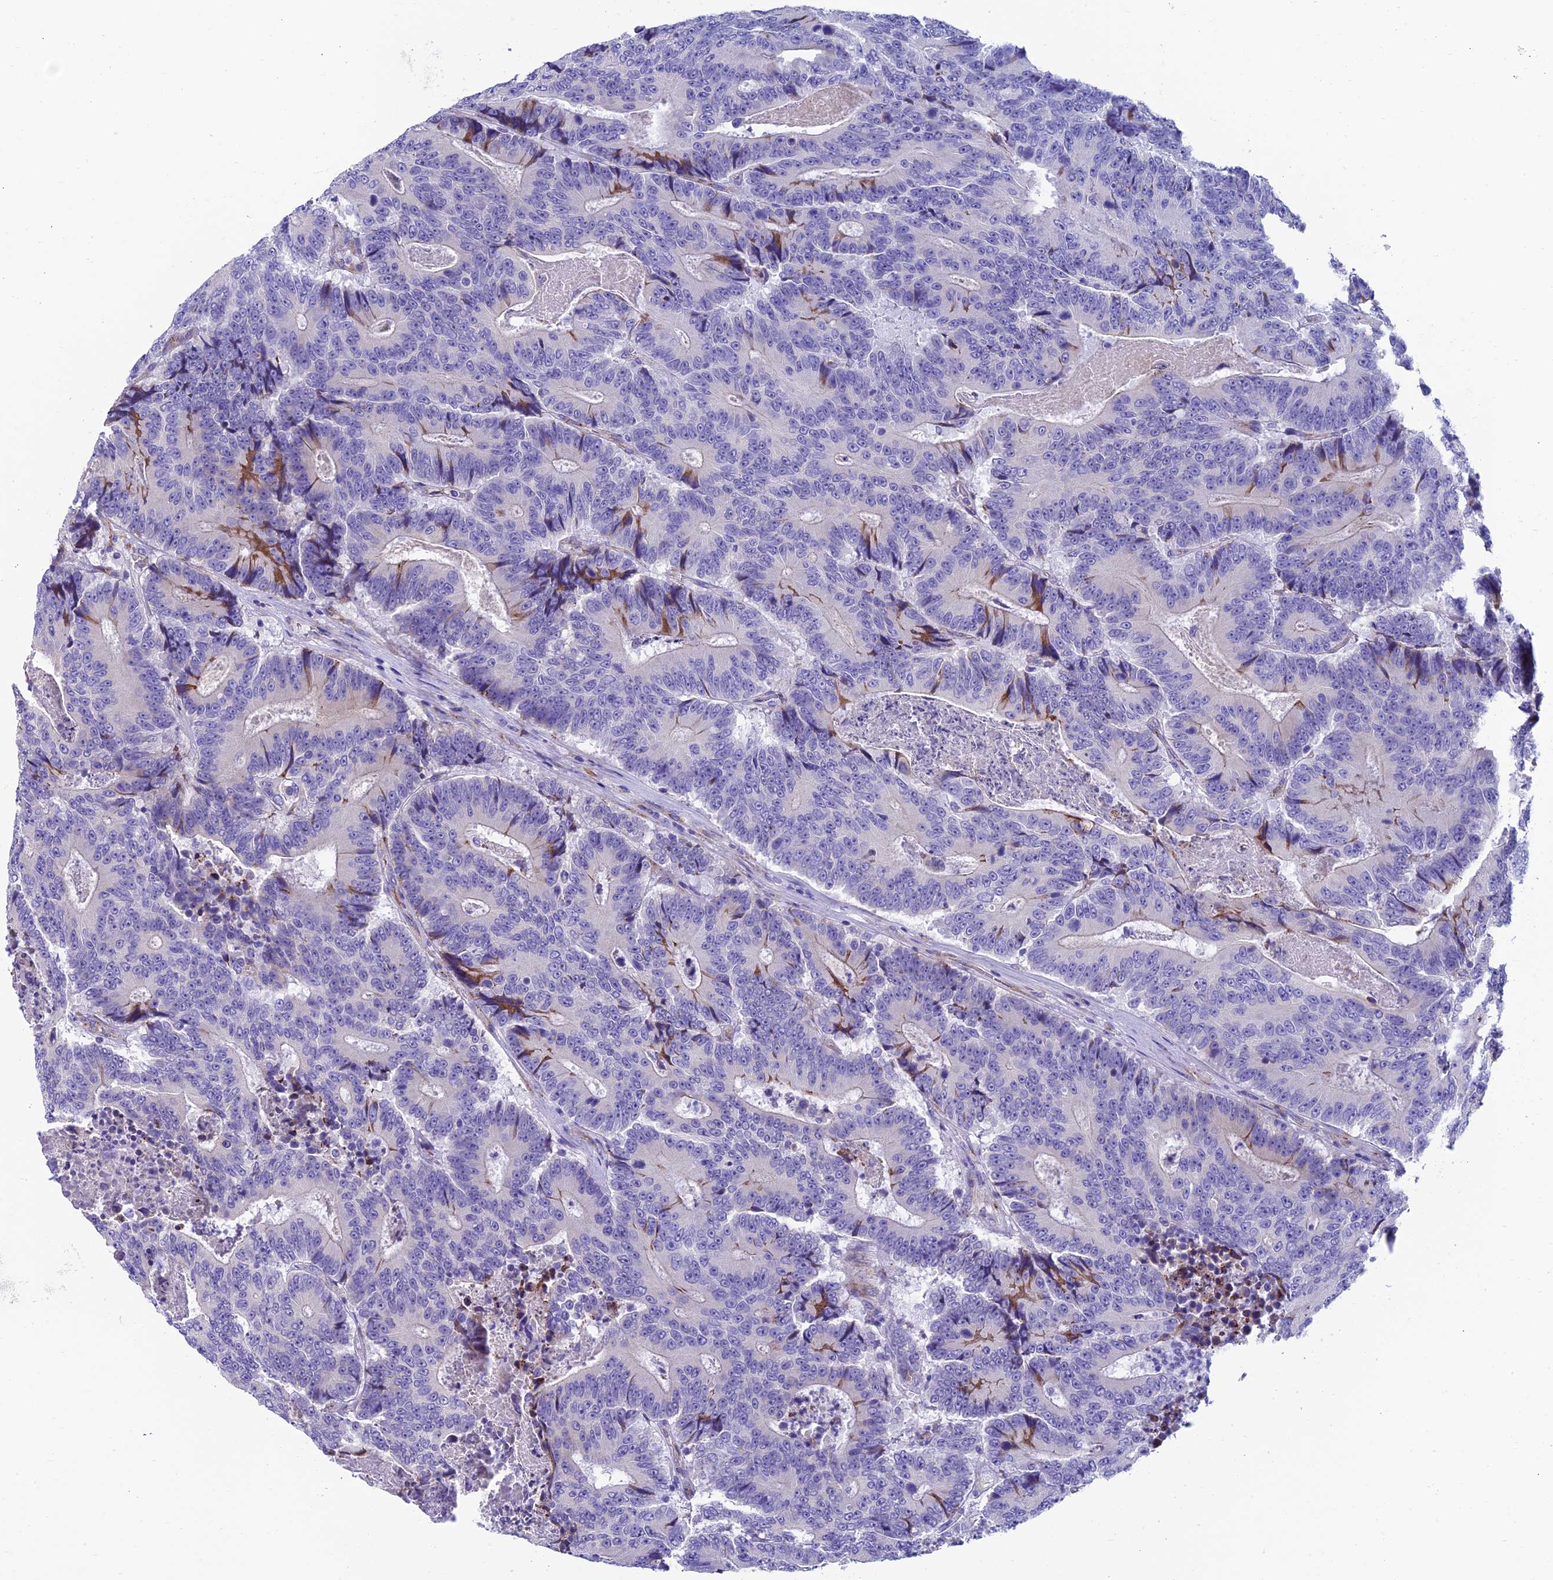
{"staining": {"intensity": "negative", "quantity": "none", "location": "none"}, "tissue": "colorectal cancer", "cell_type": "Tumor cells", "image_type": "cancer", "snomed": [{"axis": "morphology", "description": "Adenocarcinoma, NOS"}, {"axis": "topography", "description": "Colon"}], "caption": "DAB immunohistochemical staining of colorectal cancer (adenocarcinoma) reveals no significant positivity in tumor cells.", "gene": "MACIR", "patient": {"sex": "male", "age": 83}}